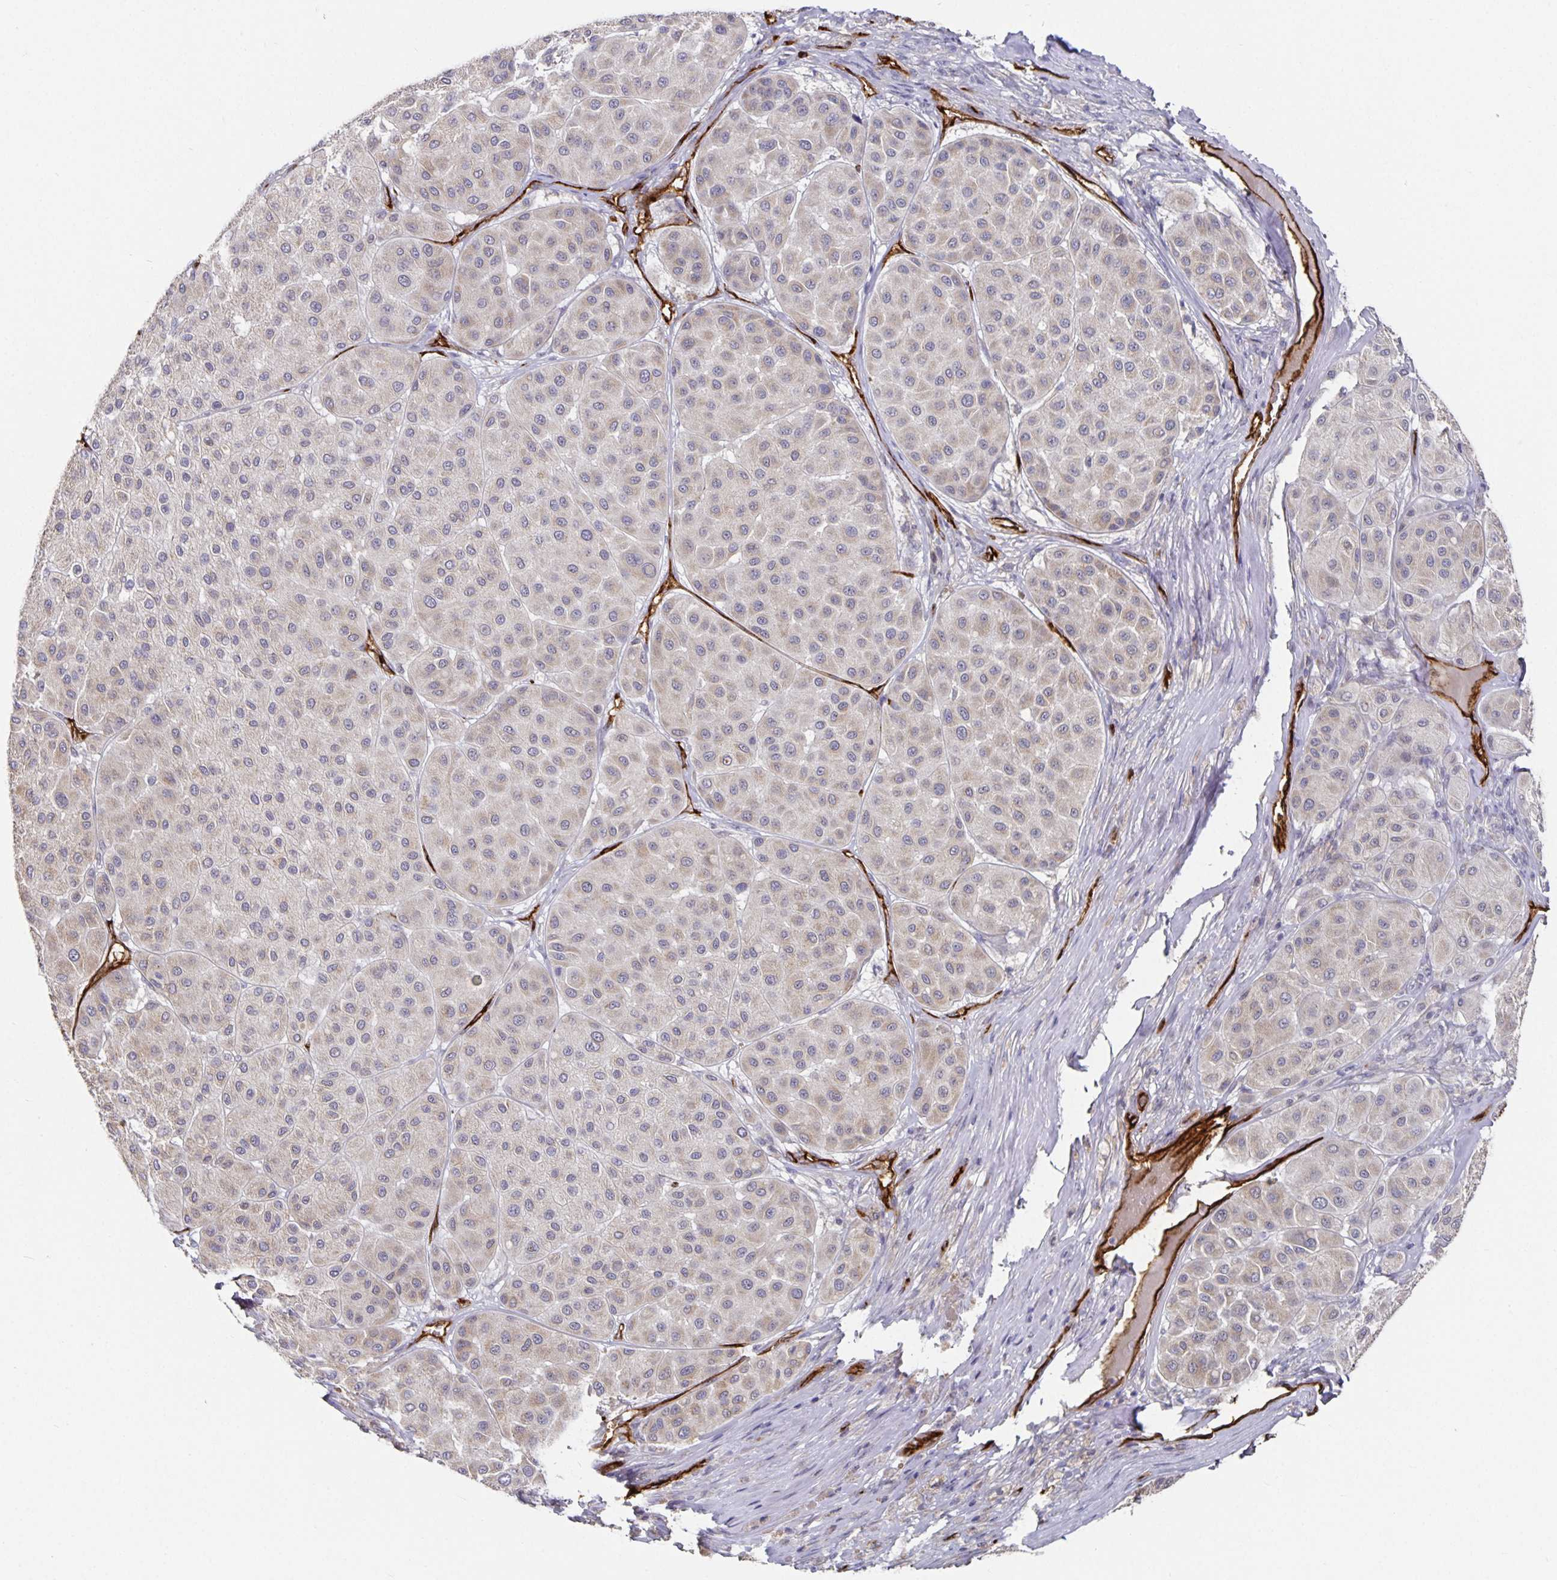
{"staining": {"intensity": "weak", "quantity": "<25%", "location": "cytoplasmic/membranous"}, "tissue": "melanoma", "cell_type": "Tumor cells", "image_type": "cancer", "snomed": [{"axis": "morphology", "description": "Malignant melanoma, Metastatic site"}, {"axis": "topography", "description": "Smooth muscle"}], "caption": "This is a image of immunohistochemistry staining of malignant melanoma (metastatic site), which shows no positivity in tumor cells.", "gene": "PODXL", "patient": {"sex": "male", "age": 41}}